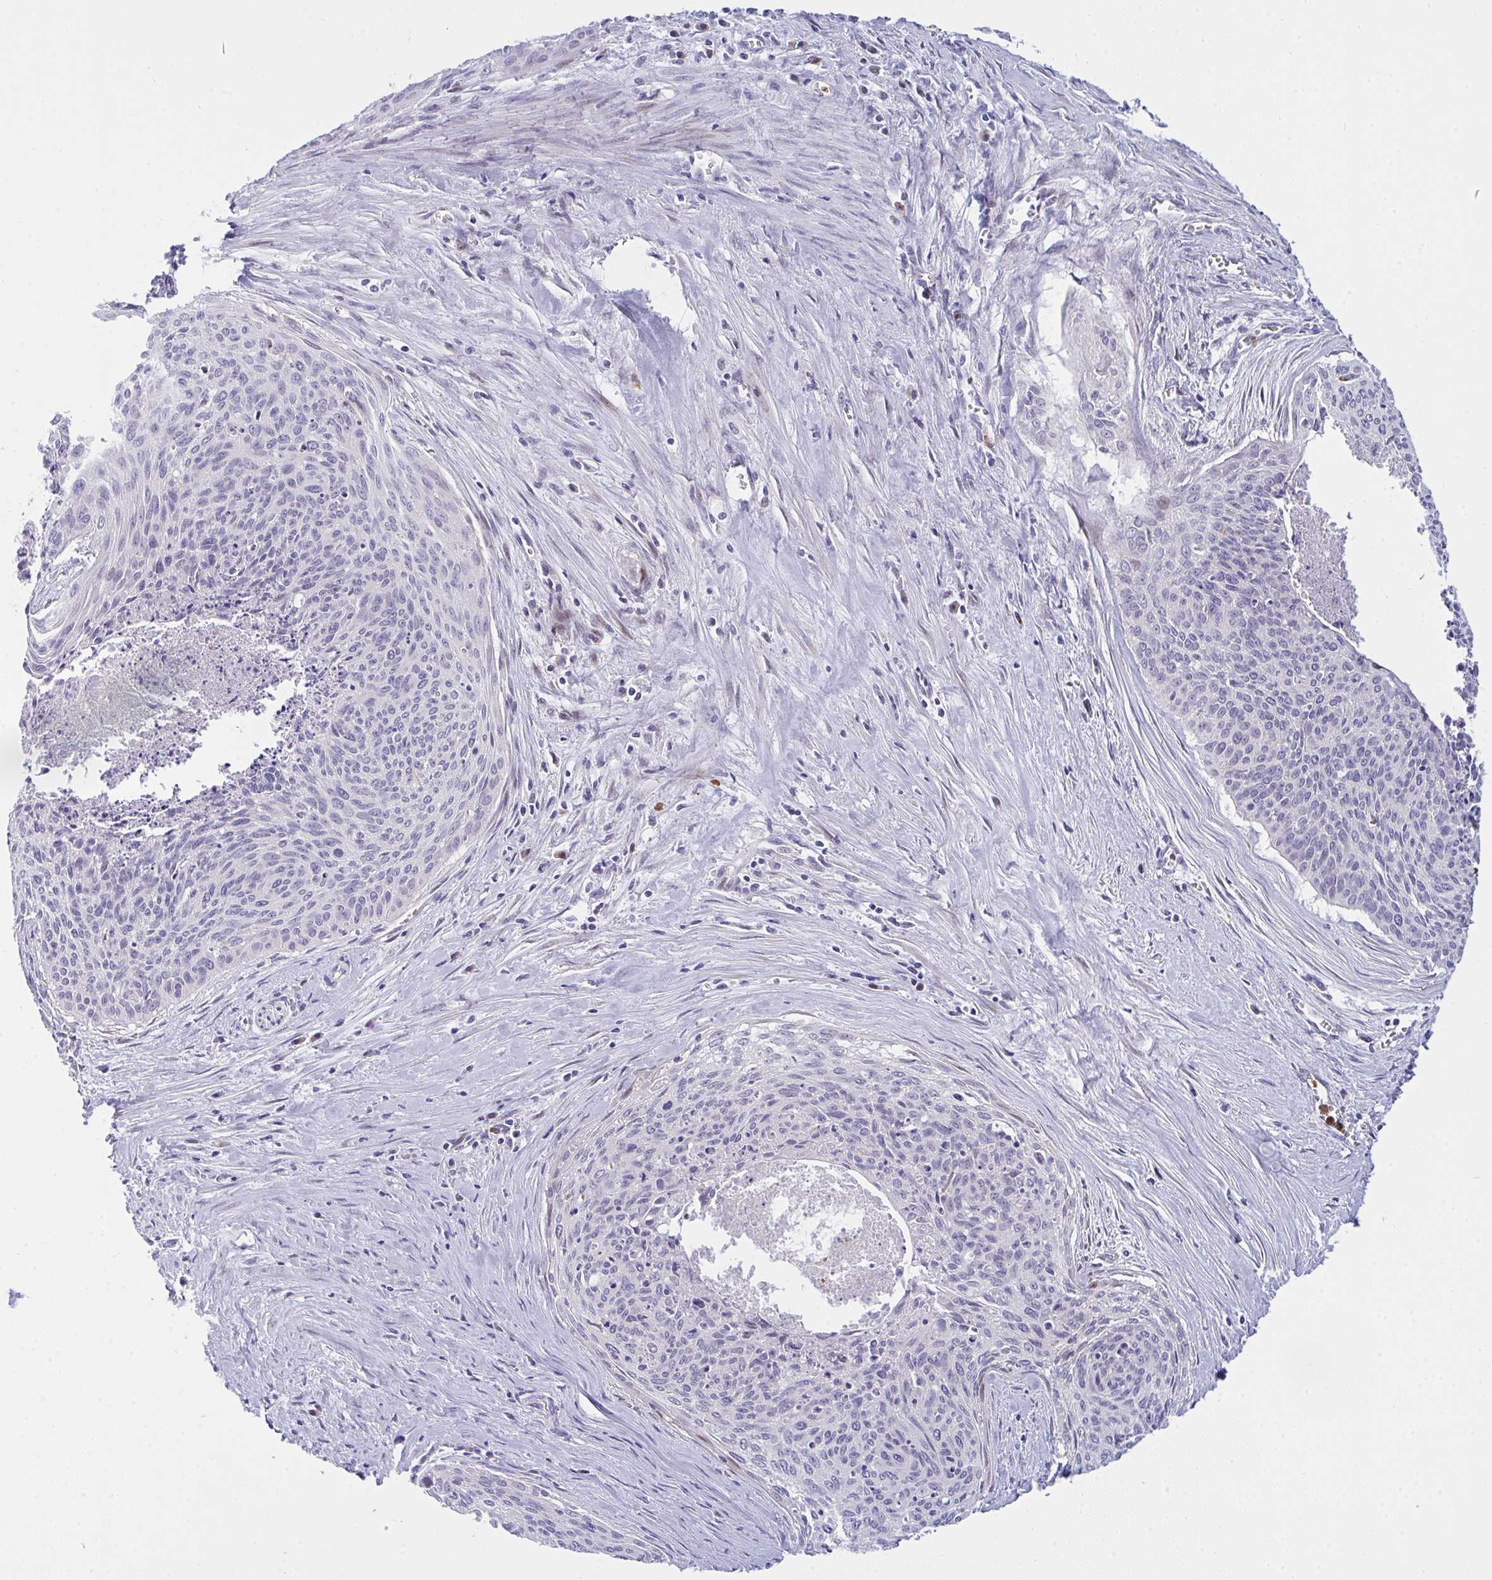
{"staining": {"intensity": "weak", "quantity": "<25%", "location": "nuclear"}, "tissue": "cervical cancer", "cell_type": "Tumor cells", "image_type": "cancer", "snomed": [{"axis": "morphology", "description": "Squamous cell carcinoma, NOS"}, {"axis": "topography", "description": "Cervix"}], "caption": "A photomicrograph of cervical squamous cell carcinoma stained for a protein shows no brown staining in tumor cells. Brightfield microscopy of immunohistochemistry (IHC) stained with DAB (3,3'-diaminobenzidine) (brown) and hematoxylin (blue), captured at high magnification.", "gene": "ZNF554", "patient": {"sex": "female", "age": 55}}